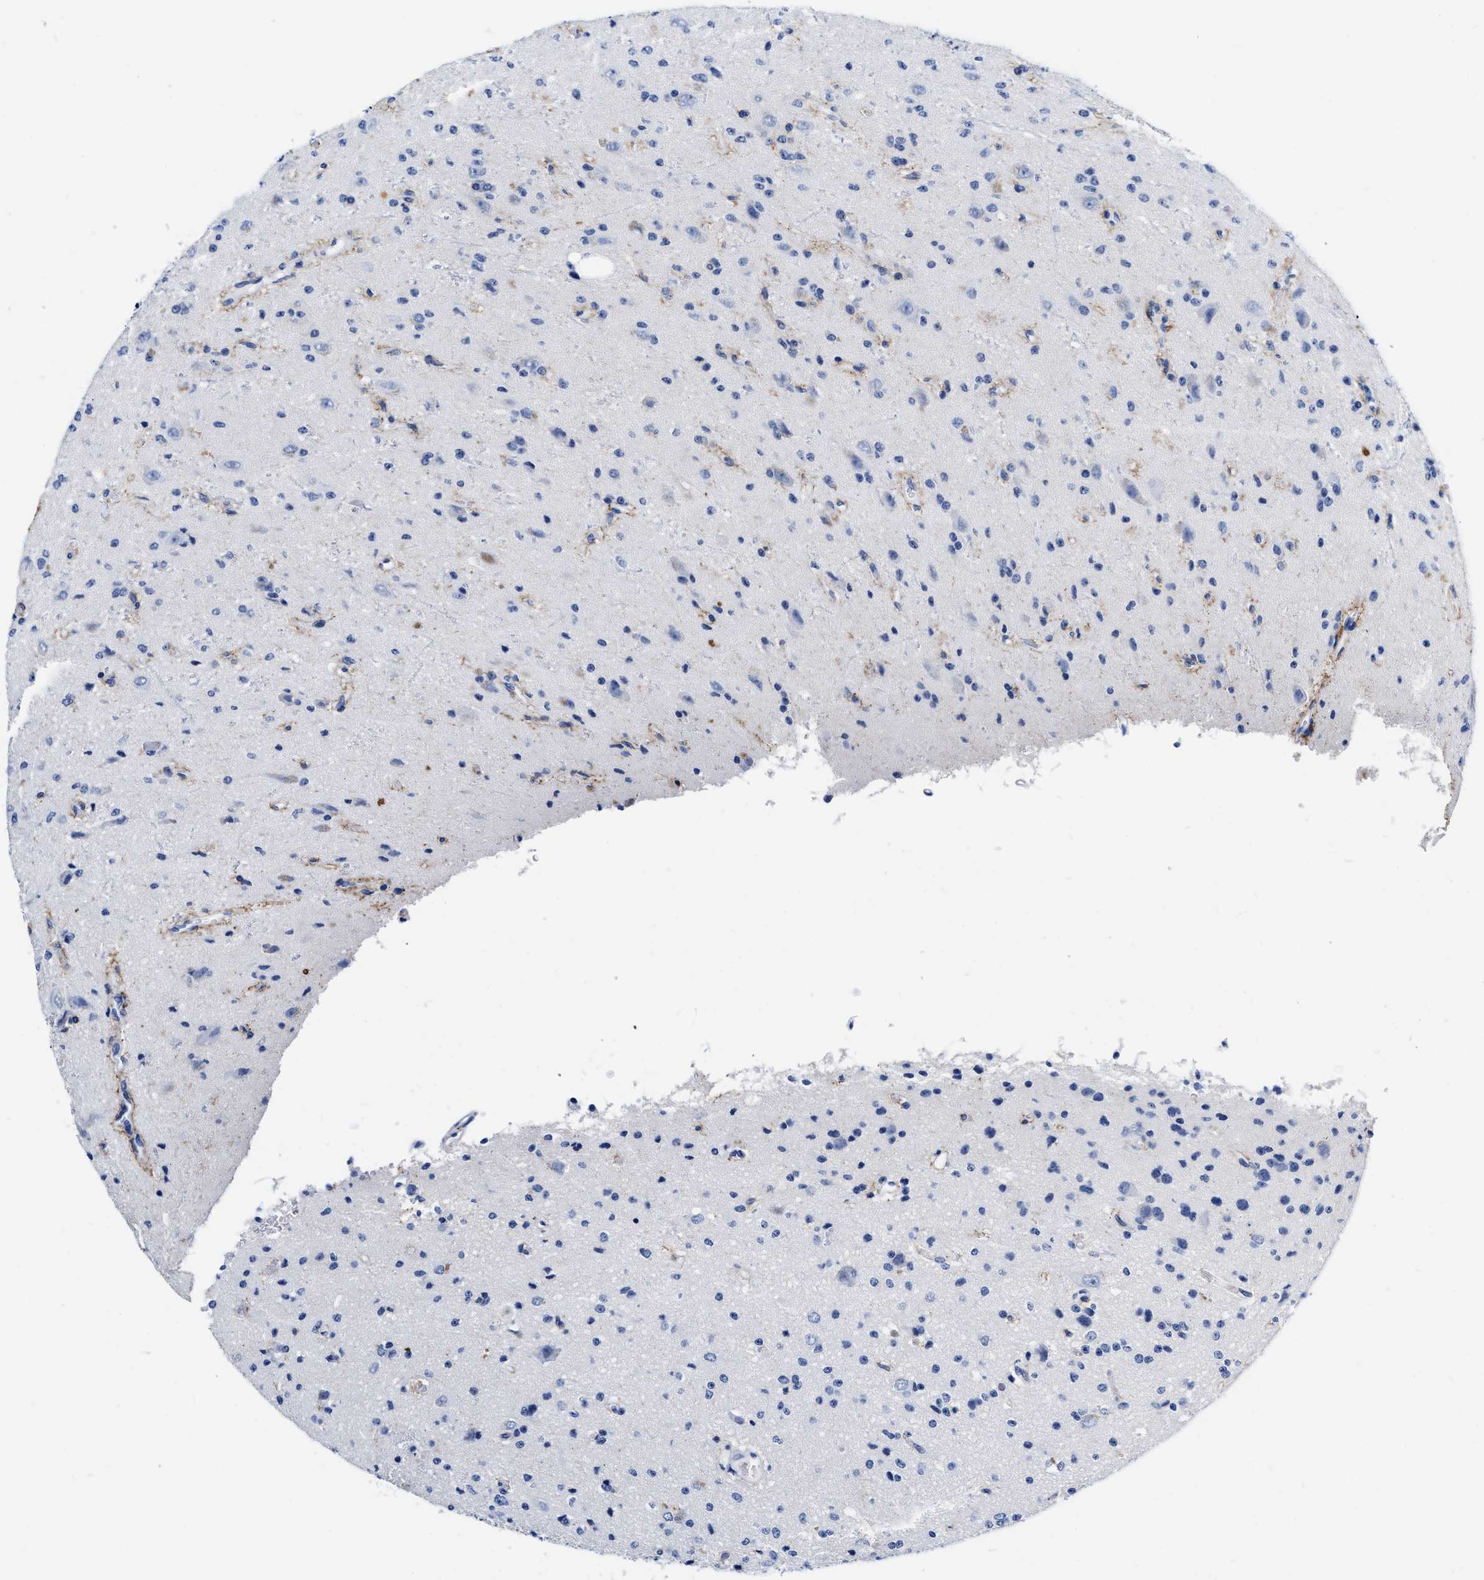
{"staining": {"intensity": "negative", "quantity": "none", "location": "none"}, "tissue": "glioma", "cell_type": "Tumor cells", "image_type": "cancer", "snomed": [{"axis": "morphology", "description": "Glioma, malignant, High grade"}, {"axis": "topography", "description": "pancreas cauda"}], "caption": "Glioma stained for a protein using IHC reveals no staining tumor cells.", "gene": "CER1", "patient": {"sex": "male", "age": 60}}